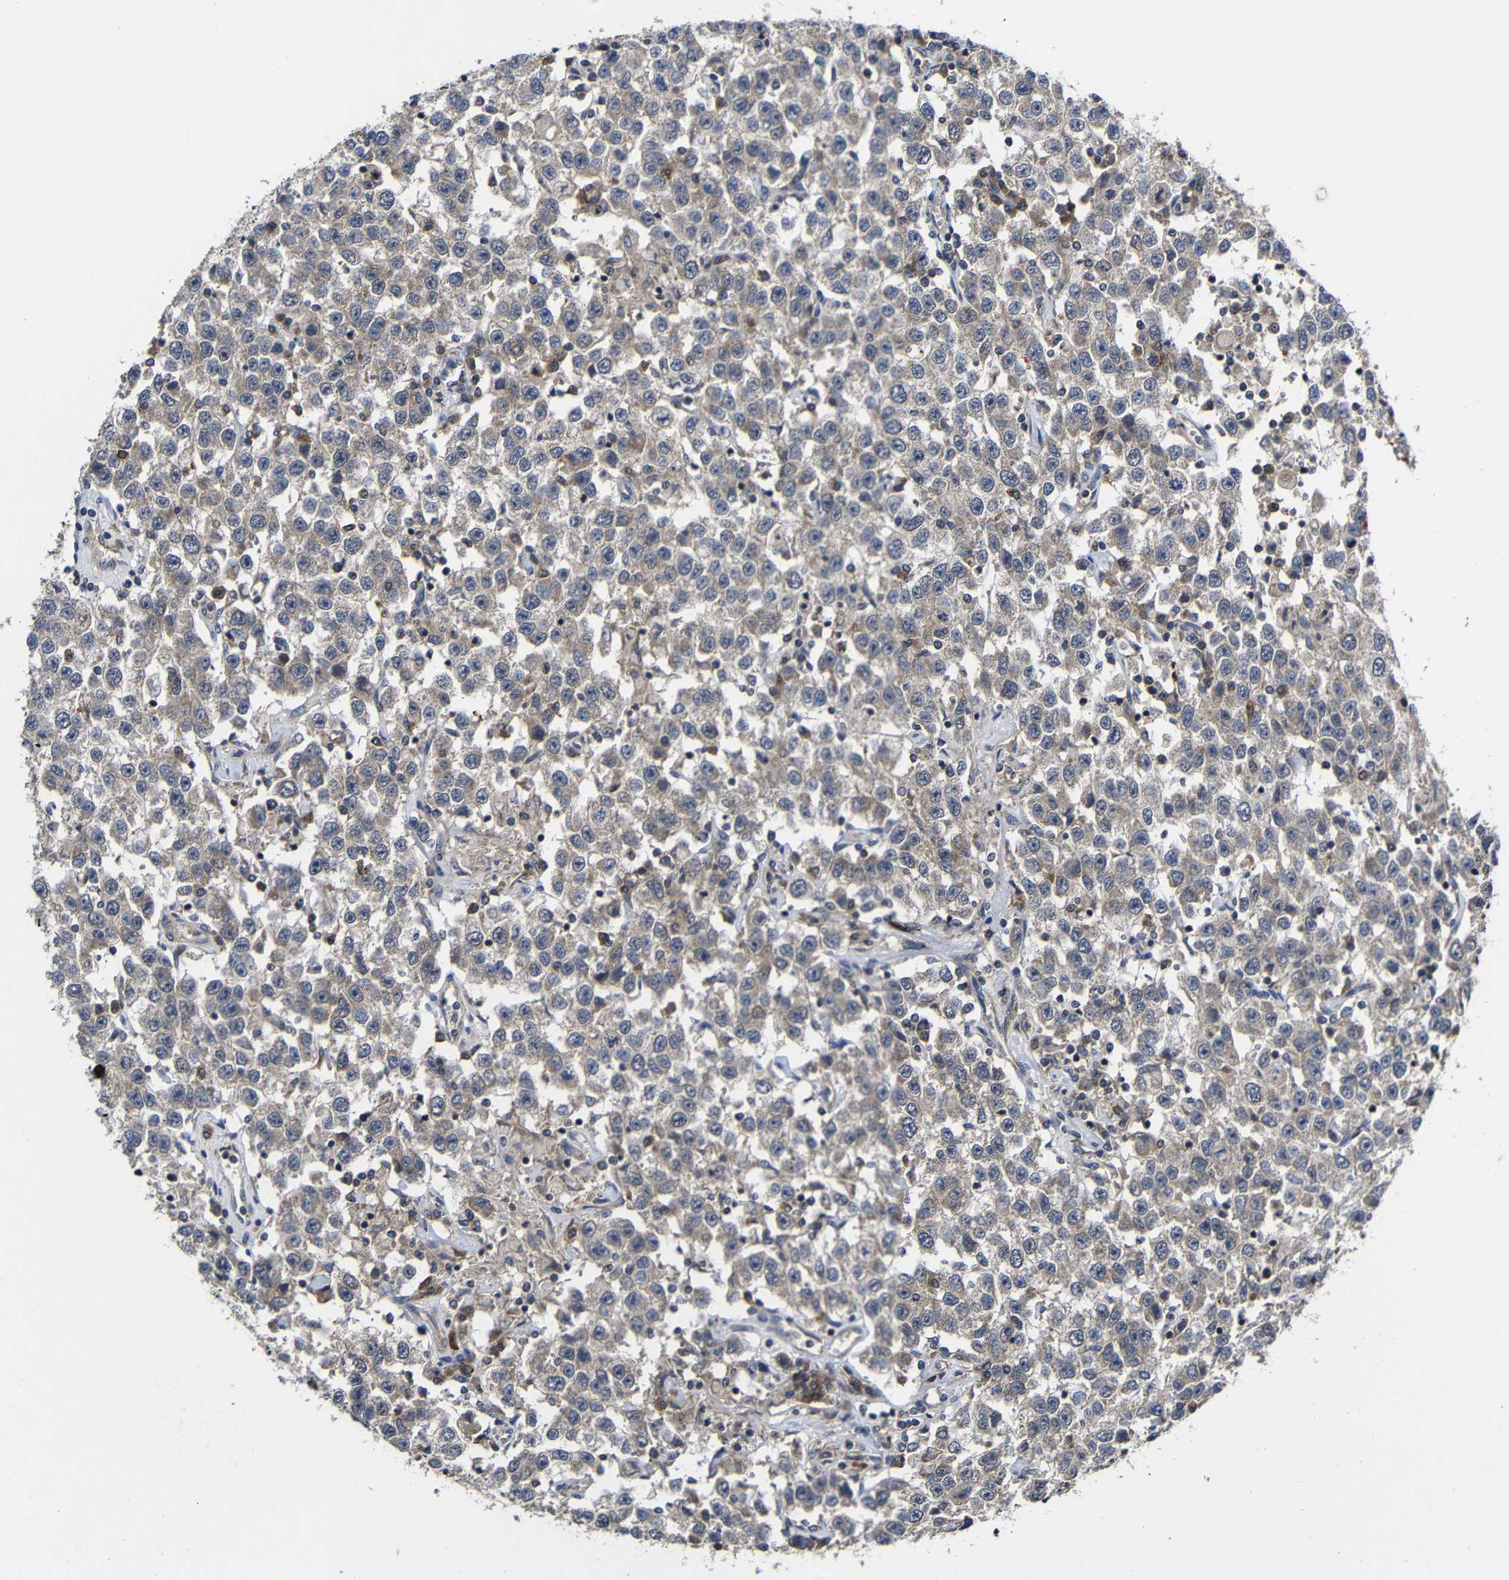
{"staining": {"intensity": "weak", "quantity": ">75%", "location": "cytoplasmic/membranous"}, "tissue": "testis cancer", "cell_type": "Tumor cells", "image_type": "cancer", "snomed": [{"axis": "morphology", "description": "Seminoma, NOS"}, {"axis": "topography", "description": "Testis"}], "caption": "Protein staining of seminoma (testis) tissue displays weak cytoplasmic/membranous staining in about >75% of tumor cells.", "gene": "LPAR5", "patient": {"sex": "male", "age": 41}}